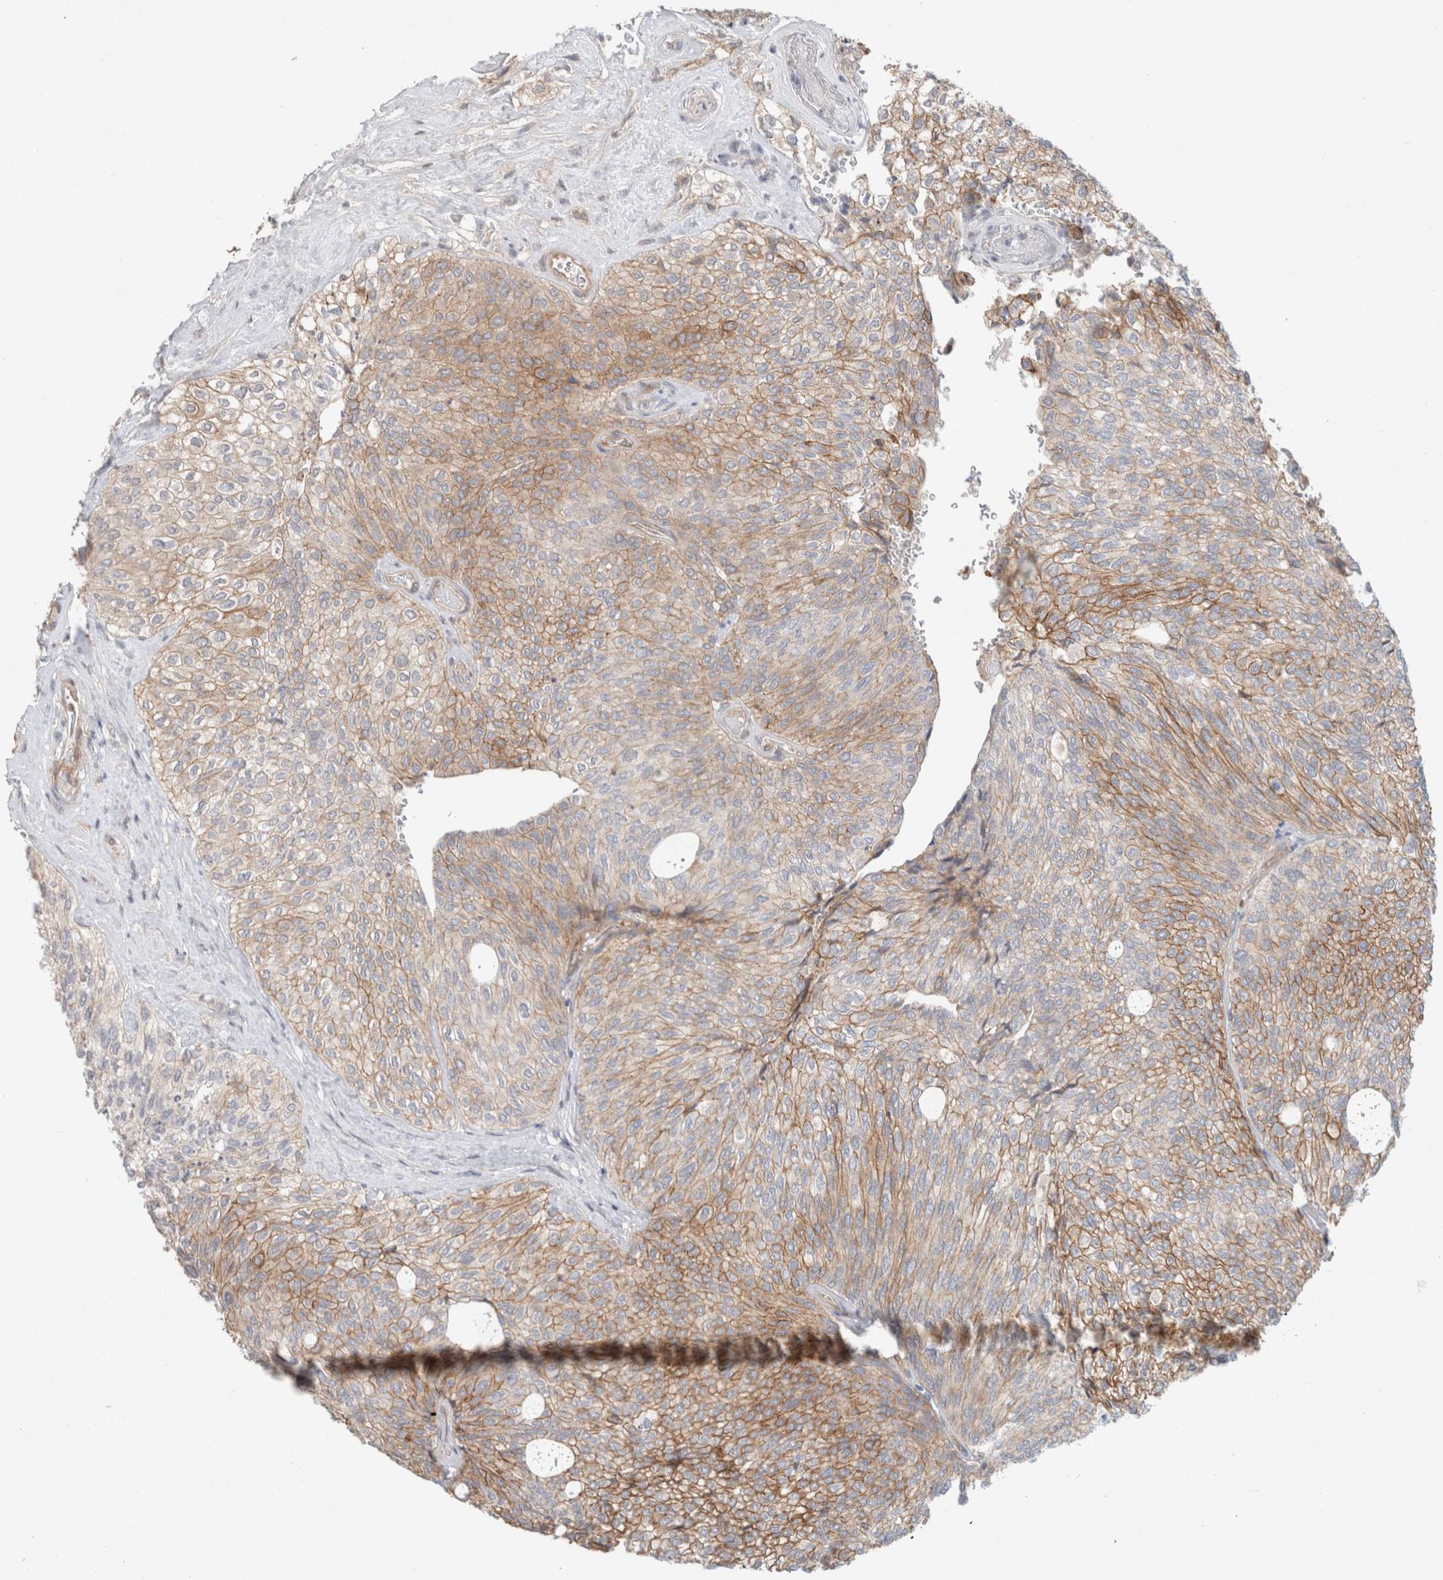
{"staining": {"intensity": "moderate", "quantity": "25%-75%", "location": "cytoplasmic/membranous"}, "tissue": "urothelial cancer", "cell_type": "Tumor cells", "image_type": "cancer", "snomed": [{"axis": "morphology", "description": "Urothelial carcinoma, Low grade"}, {"axis": "topography", "description": "Urinary bladder"}], "caption": "Protein expression analysis of human urothelial cancer reveals moderate cytoplasmic/membranous positivity in about 25%-75% of tumor cells.", "gene": "RASAL2", "patient": {"sex": "female", "age": 79}}